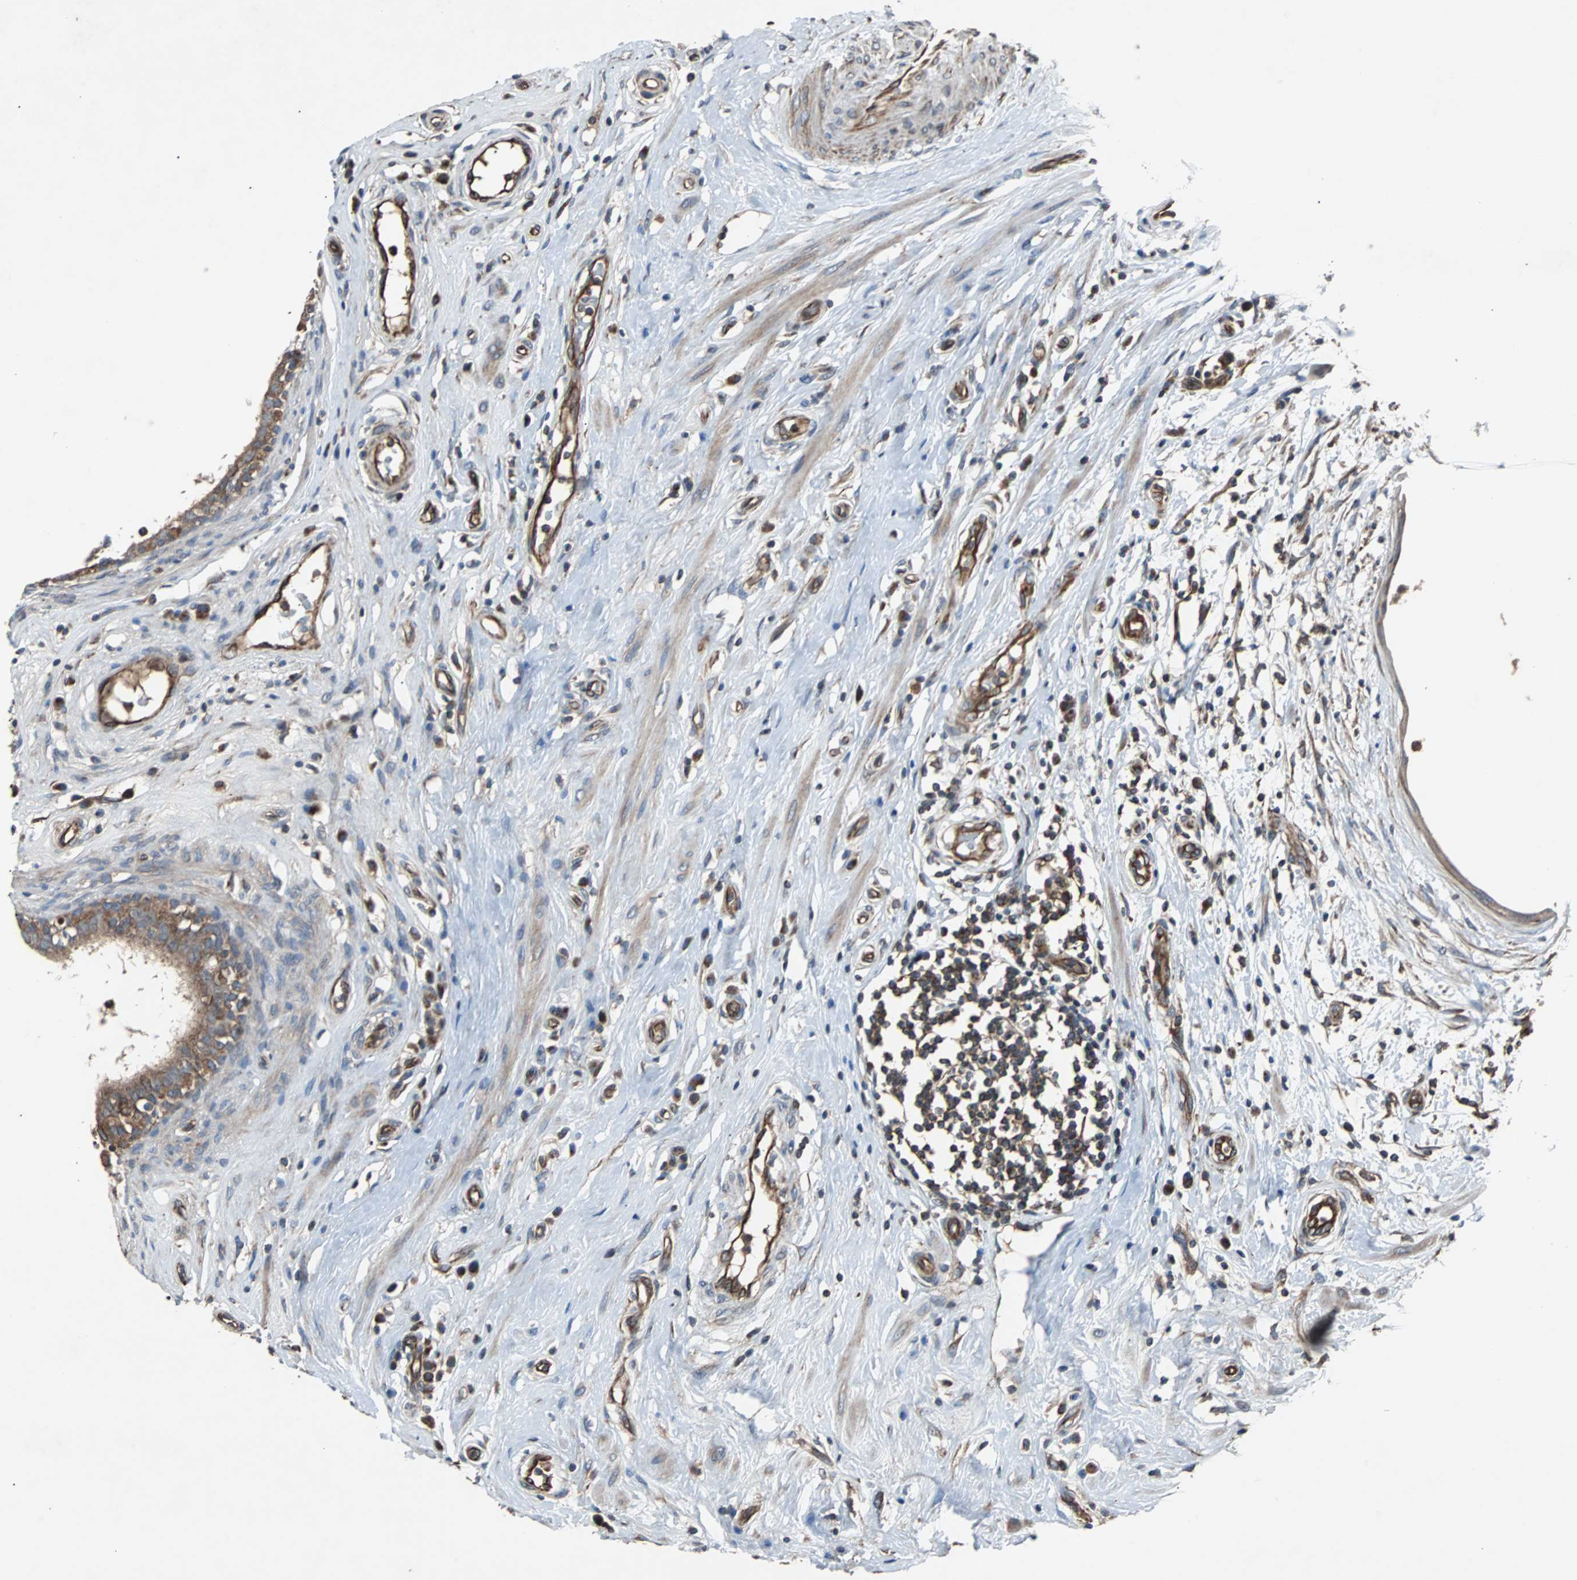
{"staining": {"intensity": "moderate", "quantity": ">75%", "location": "cytoplasmic/membranous"}, "tissue": "epididymis", "cell_type": "Glandular cells", "image_type": "normal", "snomed": [{"axis": "morphology", "description": "Normal tissue, NOS"}, {"axis": "morphology", "description": "Inflammation, NOS"}, {"axis": "topography", "description": "Epididymis"}], "caption": "IHC (DAB (3,3'-diaminobenzidine)) staining of normal human epididymis displays moderate cytoplasmic/membranous protein staining in about >75% of glandular cells.", "gene": "ACTR3", "patient": {"sex": "male", "age": 84}}